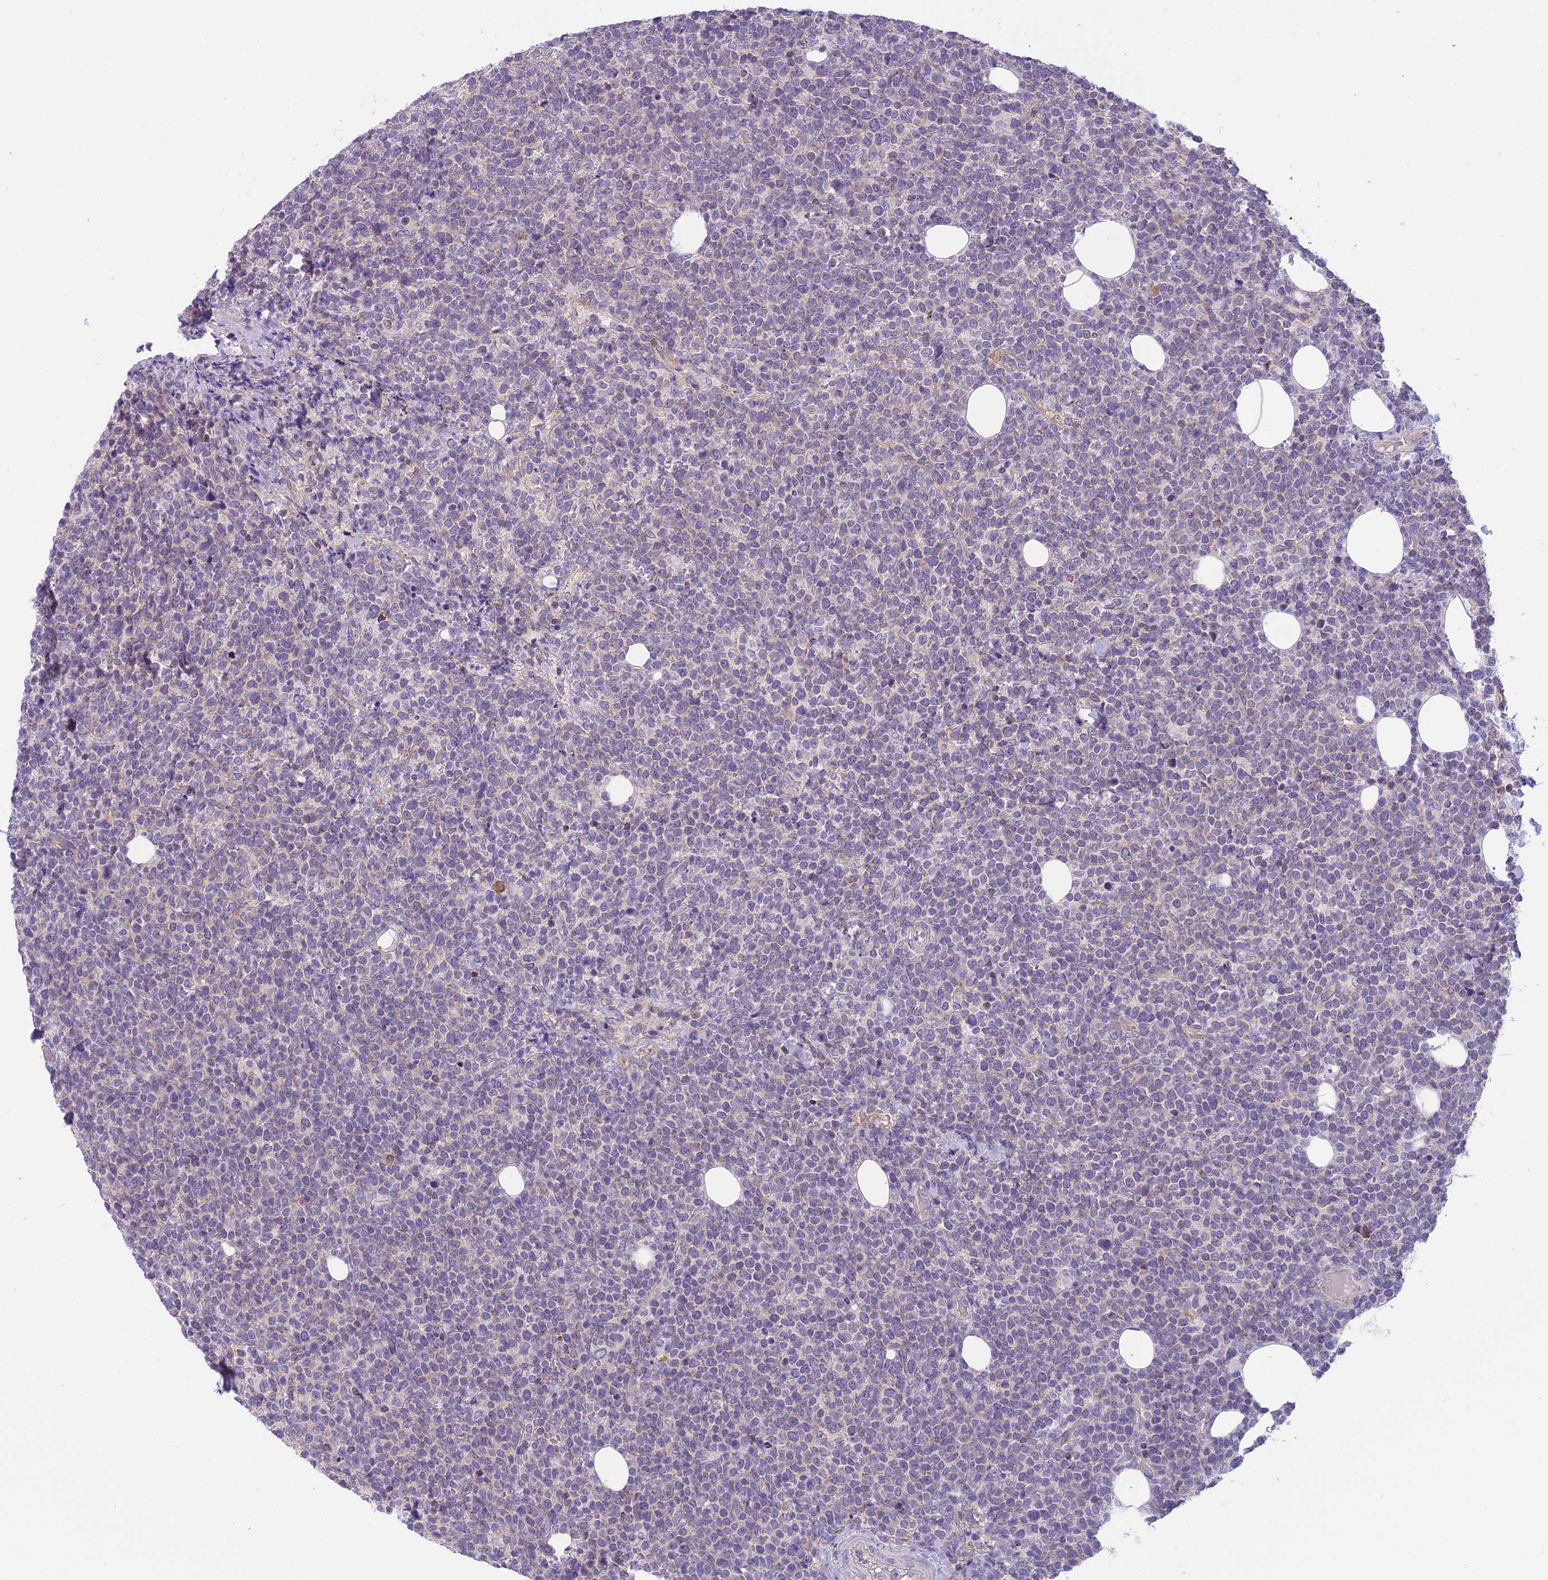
{"staining": {"intensity": "negative", "quantity": "none", "location": "none"}, "tissue": "lymphoma", "cell_type": "Tumor cells", "image_type": "cancer", "snomed": [{"axis": "morphology", "description": "Malignant lymphoma, non-Hodgkin's type, High grade"}, {"axis": "topography", "description": "Lymph node"}], "caption": "This micrograph is of lymphoma stained with immunohistochemistry (IHC) to label a protein in brown with the nuclei are counter-stained blue. There is no positivity in tumor cells.", "gene": "ARHGEF37", "patient": {"sex": "male", "age": 61}}